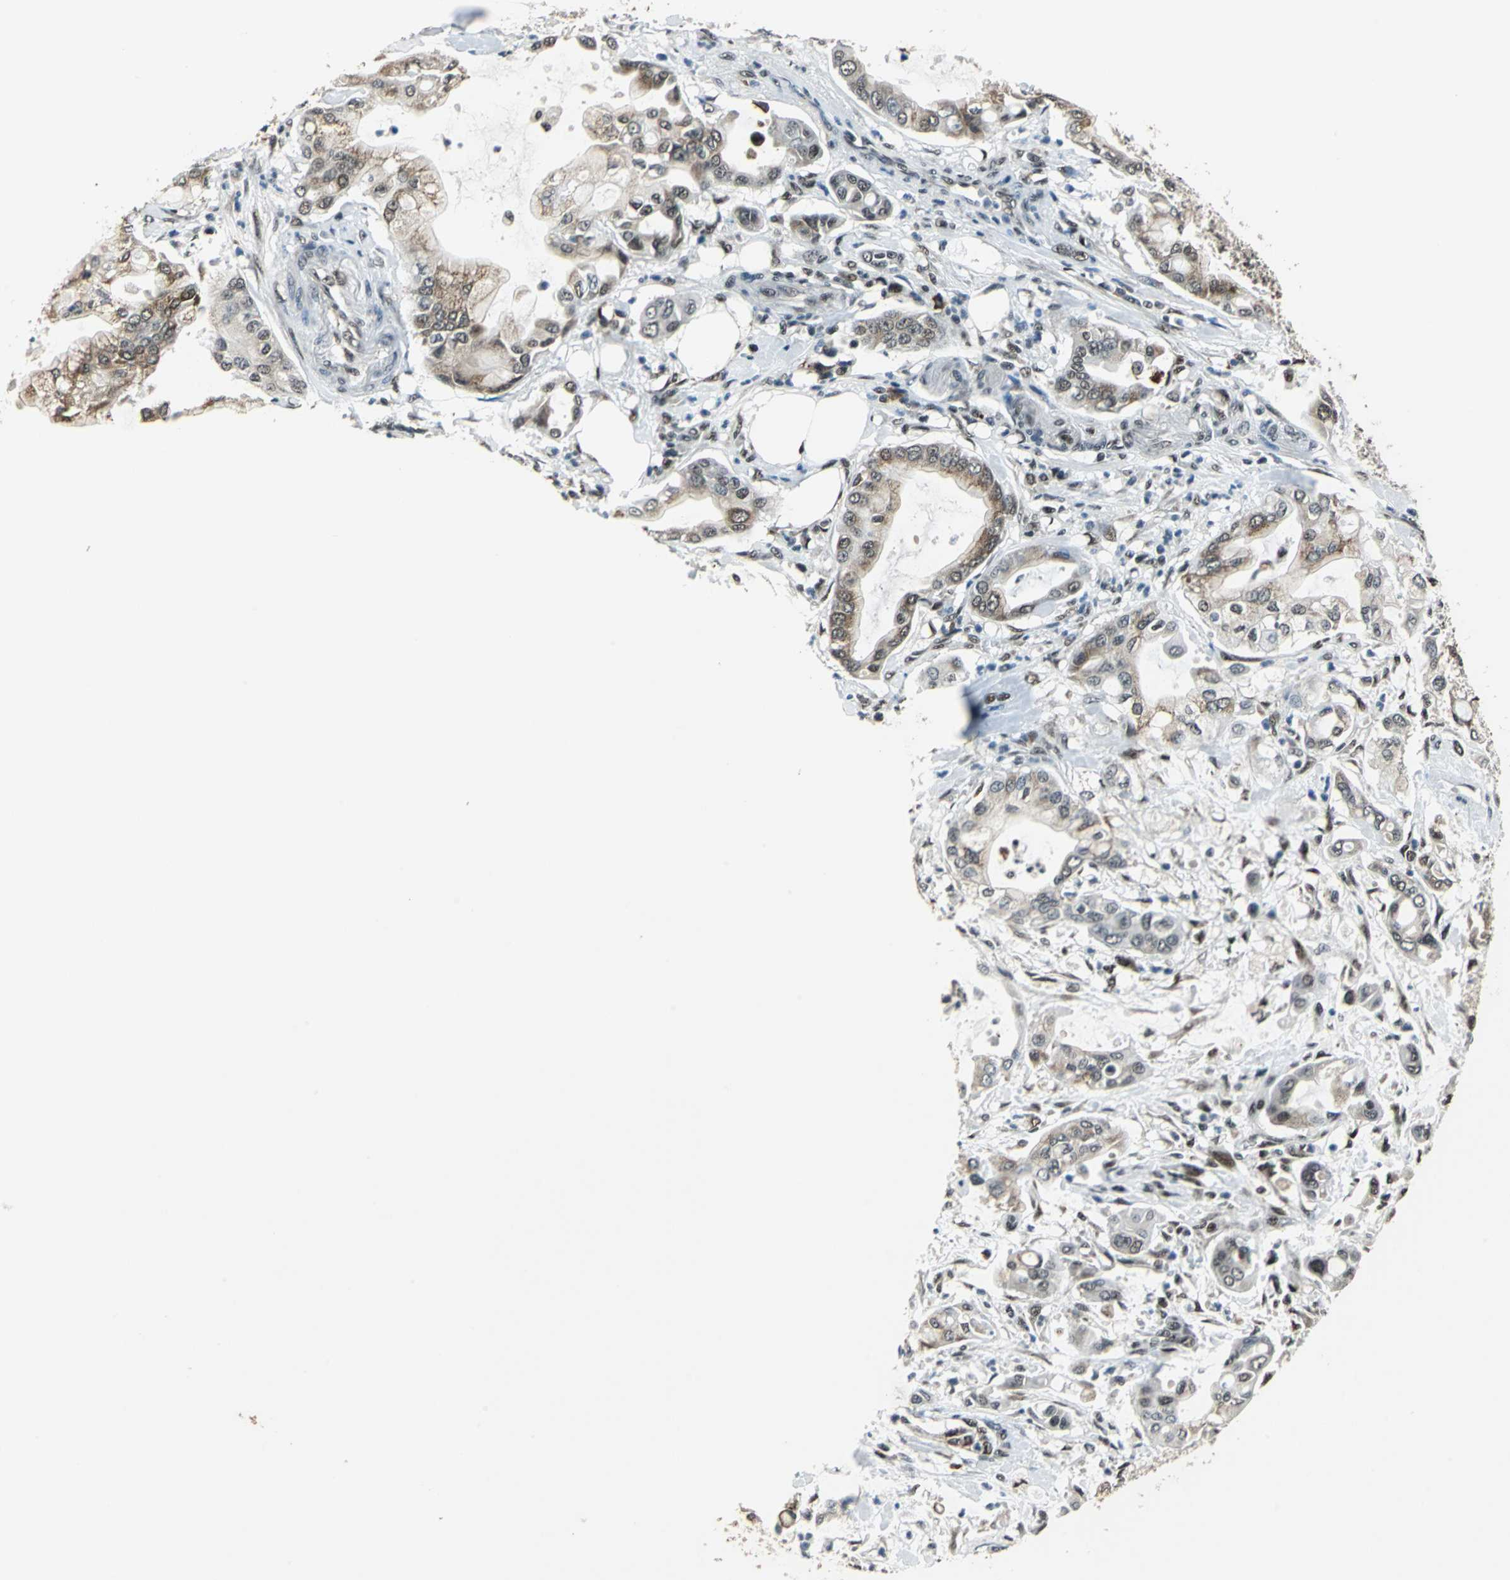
{"staining": {"intensity": "weak", "quantity": "25%-75%", "location": "cytoplasmic/membranous"}, "tissue": "pancreatic cancer", "cell_type": "Tumor cells", "image_type": "cancer", "snomed": [{"axis": "morphology", "description": "Adenocarcinoma, NOS"}, {"axis": "morphology", "description": "Adenocarcinoma, metastatic, NOS"}, {"axis": "topography", "description": "Lymph node"}, {"axis": "topography", "description": "Pancreas"}, {"axis": "topography", "description": "Duodenum"}], "caption": "Immunohistochemistry image of pancreatic cancer (metastatic adenocarcinoma) stained for a protein (brown), which exhibits low levels of weak cytoplasmic/membranous positivity in approximately 25%-75% of tumor cells.", "gene": "BCLAF1", "patient": {"sex": "female", "age": 64}}